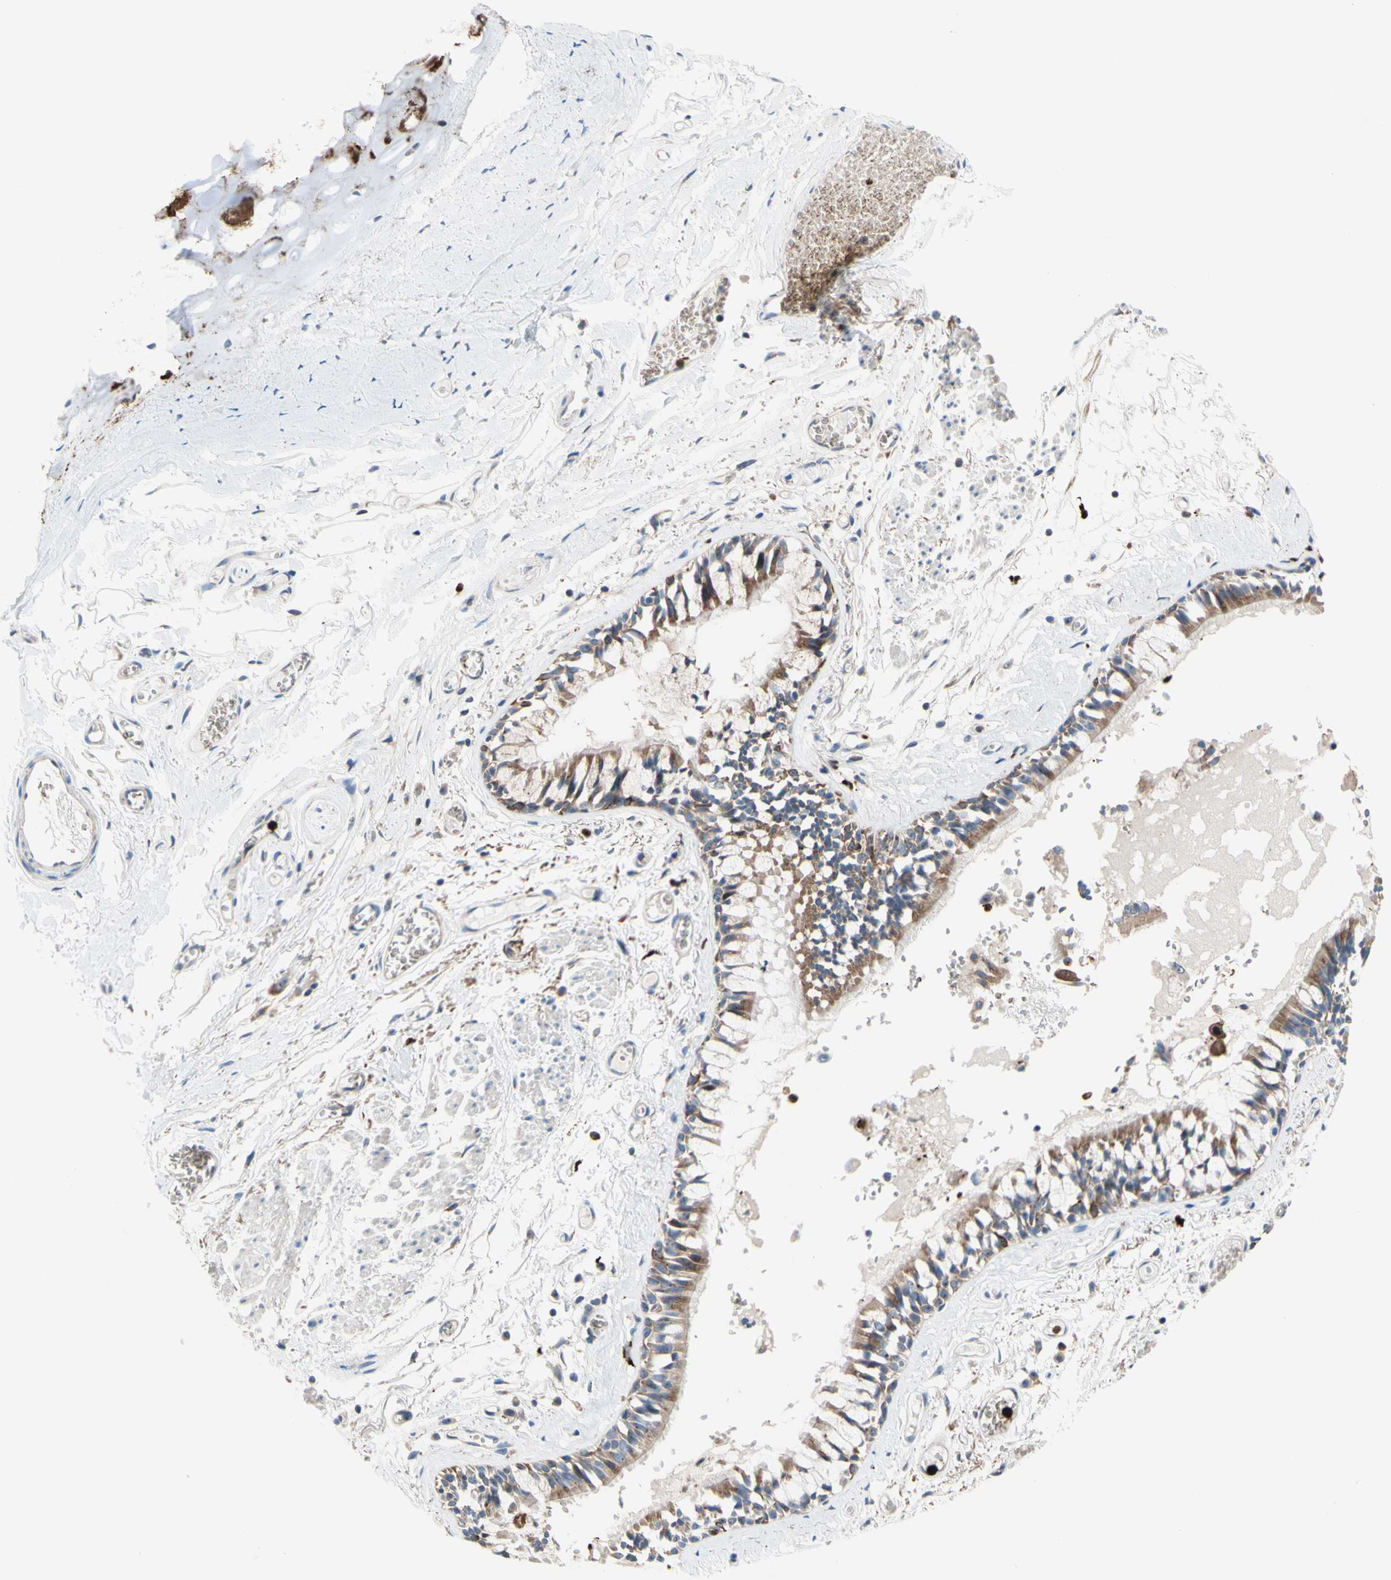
{"staining": {"intensity": "moderate", "quantity": ">75%", "location": "cytoplasmic/membranous,nuclear"}, "tissue": "bronchus", "cell_type": "Respiratory epithelial cells", "image_type": "normal", "snomed": [{"axis": "morphology", "description": "Normal tissue, NOS"}, {"axis": "morphology", "description": "Inflammation, NOS"}, {"axis": "topography", "description": "Cartilage tissue"}, {"axis": "topography", "description": "Lung"}], "caption": "A brown stain labels moderate cytoplasmic/membranous,nuclear expression of a protein in respiratory epithelial cells of normal human bronchus.", "gene": "USP9X", "patient": {"sex": "male", "age": 71}}